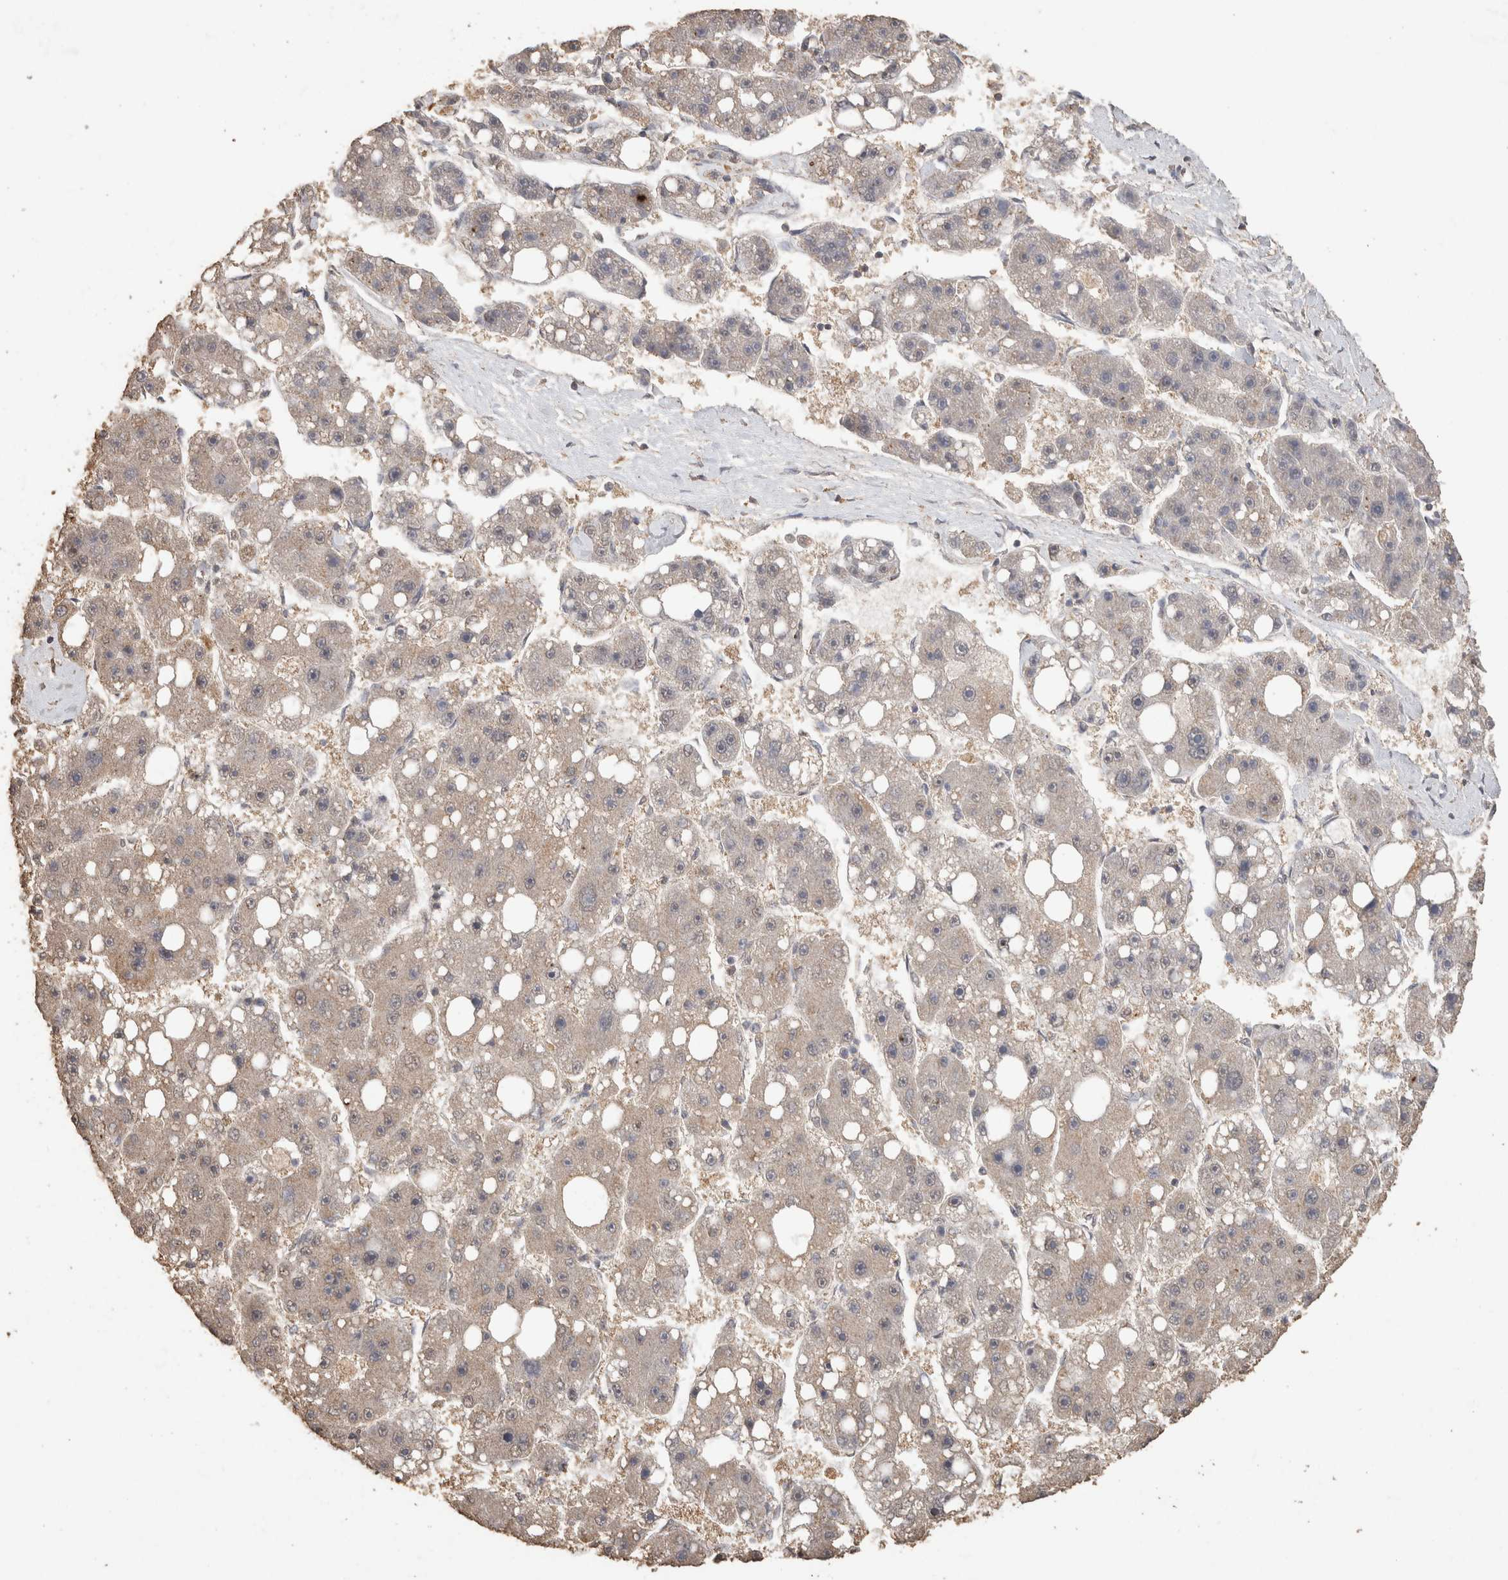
{"staining": {"intensity": "negative", "quantity": "none", "location": "none"}, "tissue": "liver cancer", "cell_type": "Tumor cells", "image_type": "cancer", "snomed": [{"axis": "morphology", "description": "Carcinoma, Hepatocellular, NOS"}, {"axis": "topography", "description": "Liver"}], "caption": "This is an IHC photomicrograph of human liver cancer (hepatocellular carcinoma). There is no expression in tumor cells.", "gene": "CX3CL1", "patient": {"sex": "female", "age": 61}}